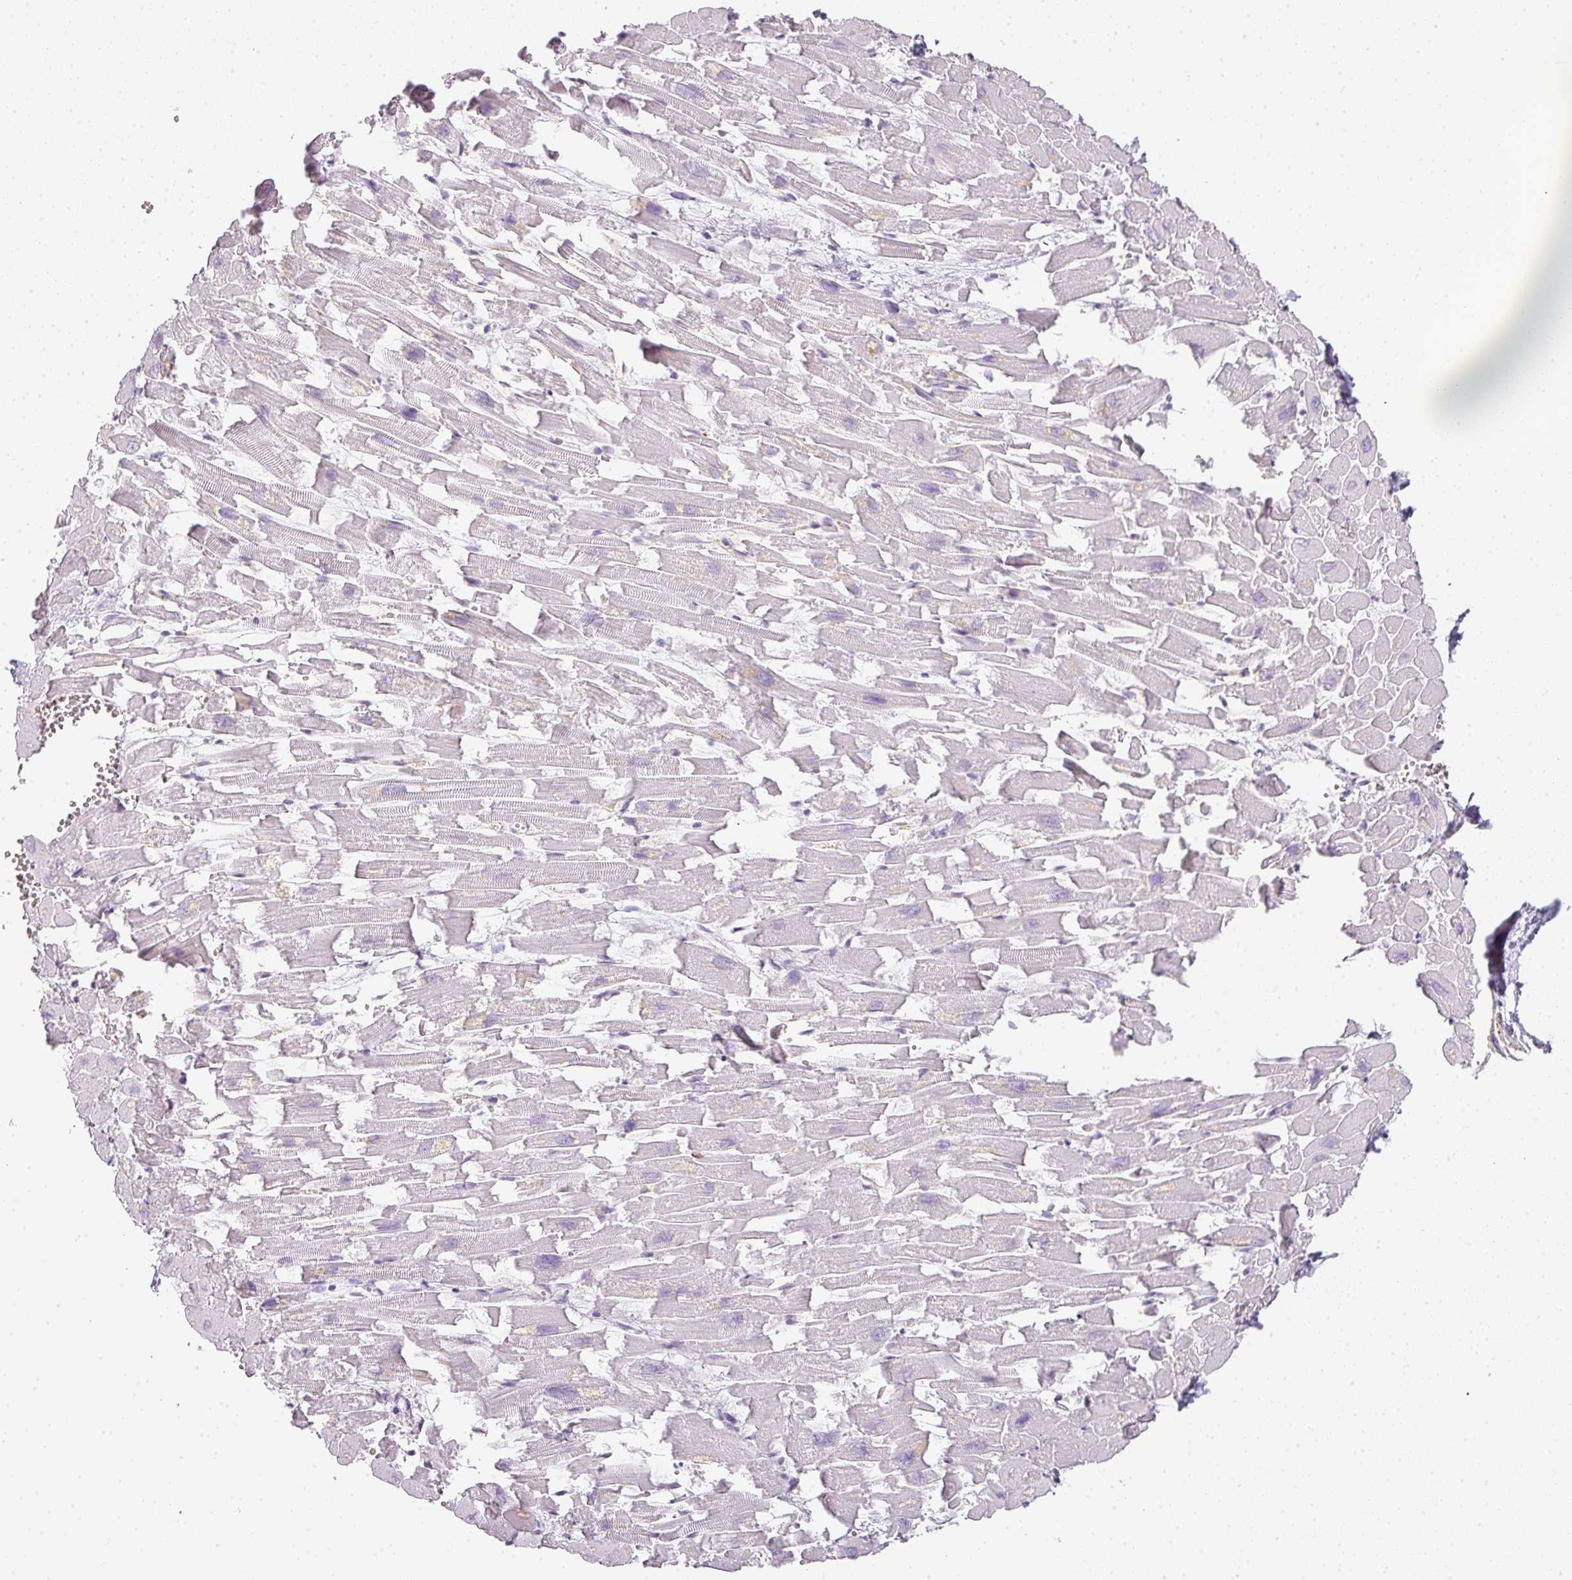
{"staining": {"intensity": "negative", "quantity": "none", "location": "none"}, "tissue": "heart muscle", "cell_type": "Cardiomyocytes", "image_type": "normal", "snomed": [{"axis": "morphology", "description": "Normal tissue, NOS"}, {"axis": "topography", "description": "Heart"}], "caption": "Immunohistochemical staining of unremarkable heart muscle reveals no significant positivity in cardiomyocytes.", "gene": "TMEM42", "patient": {"sex": "female", "age": 64}}